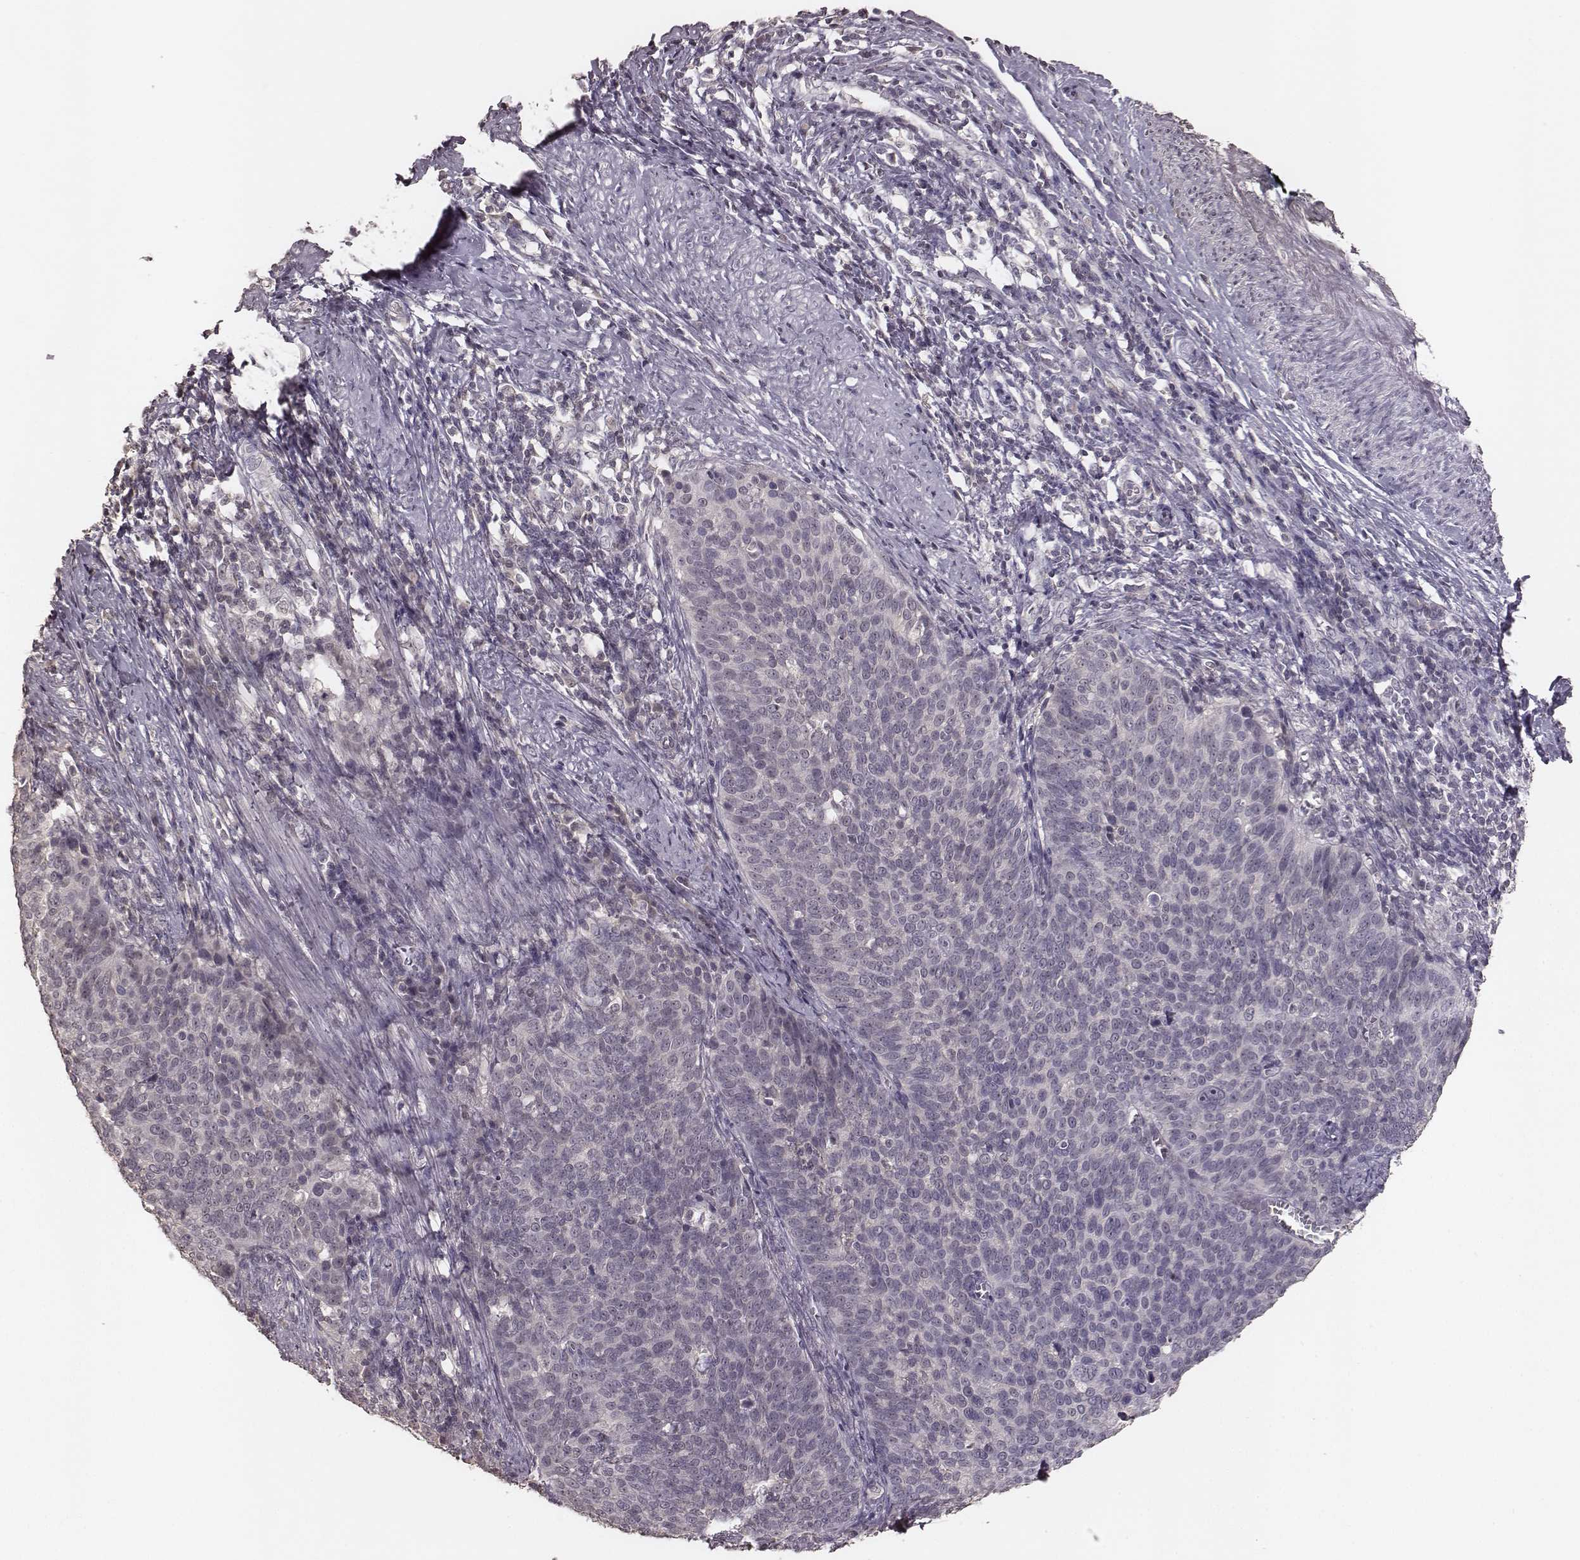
{"staining": {"intensity": "negative", "quantity": "none", "location": "none"}, "tissue": "cervical cancer", "cell_type": "Tumor cells", "image_type": "cancer", "snomed": [{"axis": "morphology", "description": "Normal tissue, NOS"}, {"axis": "morphology", "description": "Squamous cell carcinoma, NOS"}, {"axis": "topography", "description": "Cervix"}], "caption": "This is a micrograph of IHC staining of cervical squamous cell carcinoma, which shows no positivity in tumor cells.", "gene": "LY6K", "patient": {"sex": "female", "age": 39}}